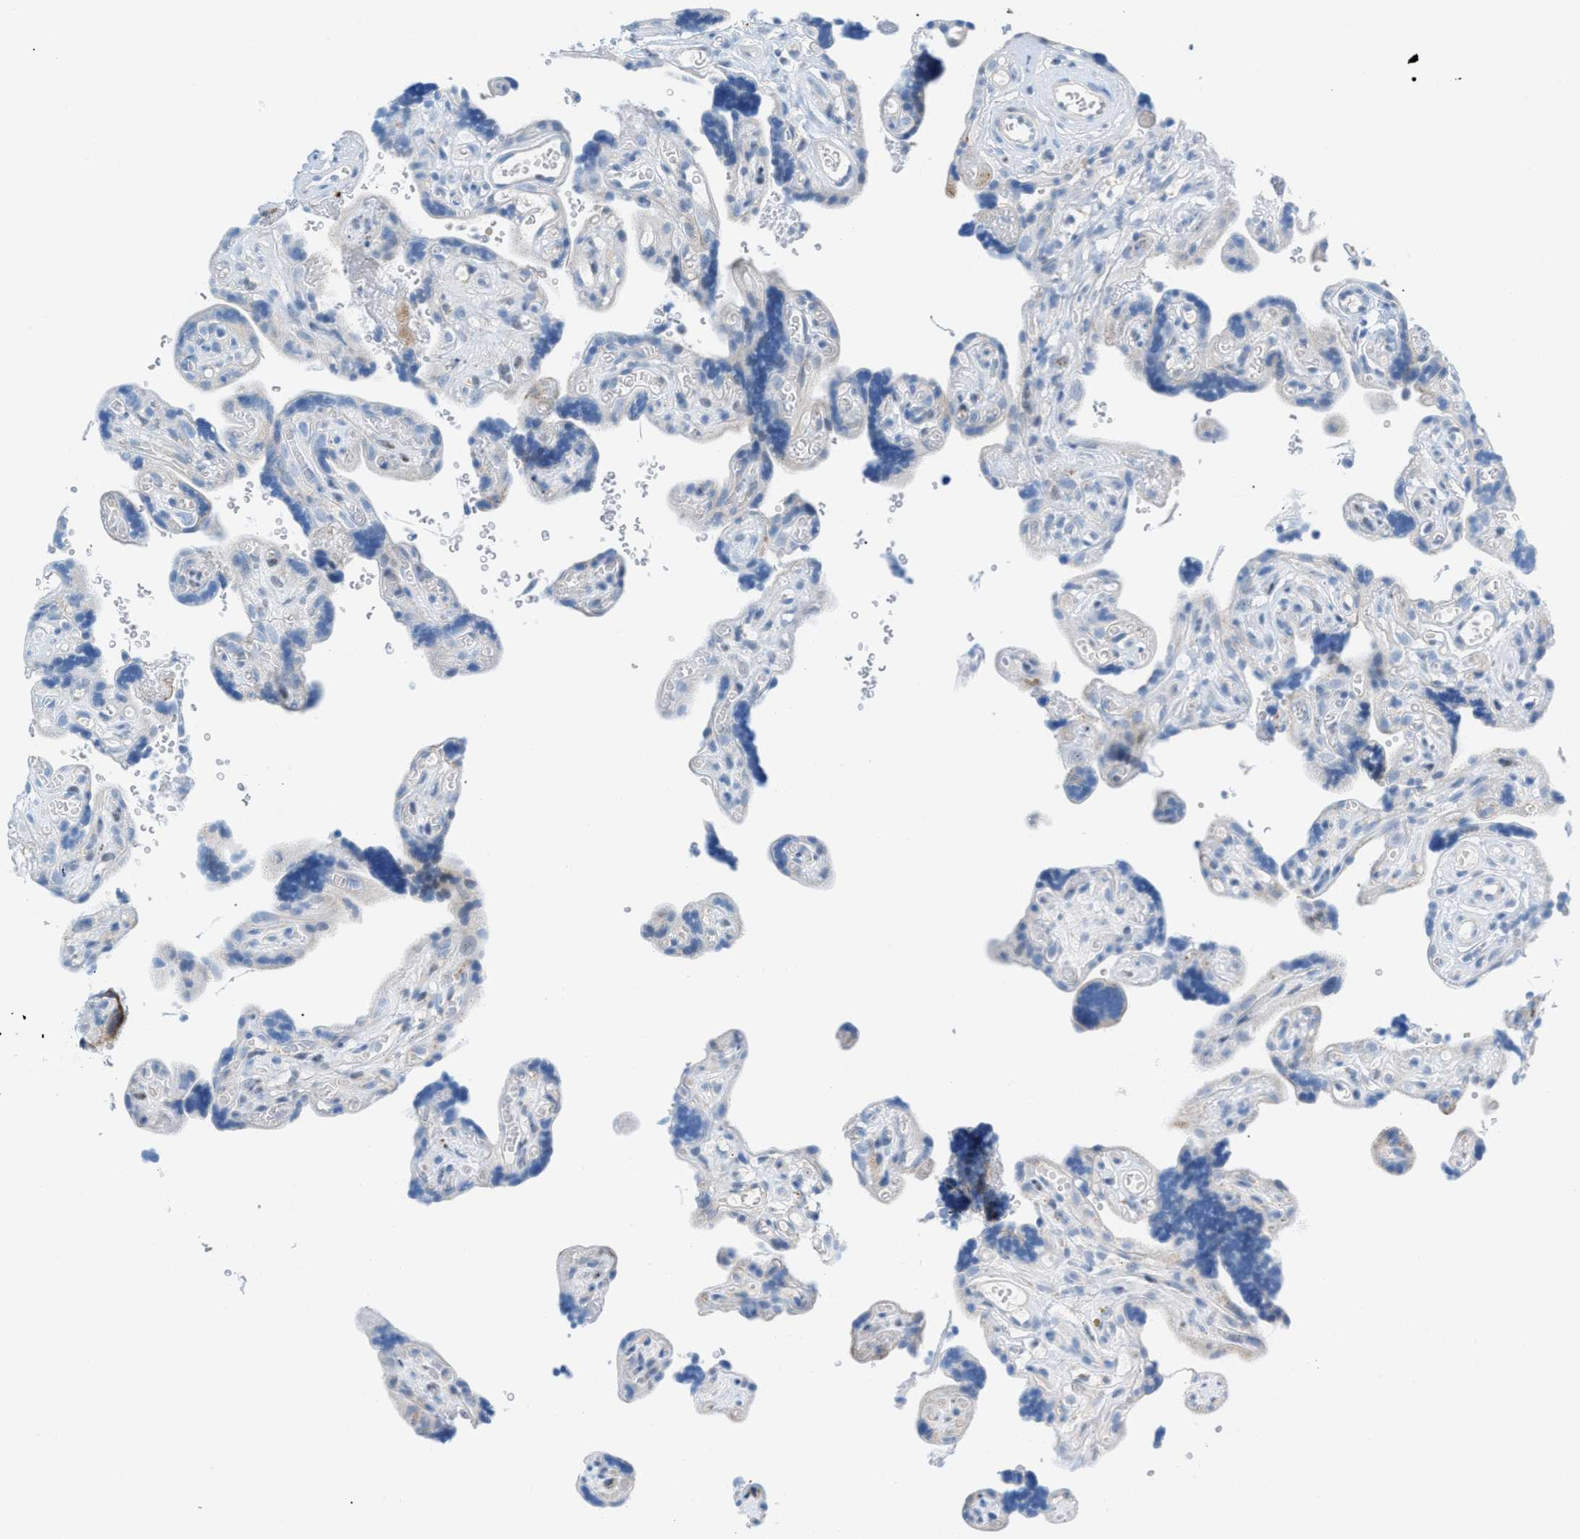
{"staining": {"intensity": "weak", "quantity": "<25%", "location": "cytoplasmic/membranous"}, "tissue": "placenta", "cell_type": "Decidual cells", "image_type": "normal", "snomed": [{"axis": "morphology", "description": "Normal tissue, NOS"}, {"axis": "topography", "description": "Placenta"}], "caption": "Decidual cells show no significant protein positivity in benign placenta. (DAB immunohistochemistry (IHC) visualized using brightfield microscopy, high magnification).", "gene": "RBBP9", "patient": {"sex": "female", "age": 30}}